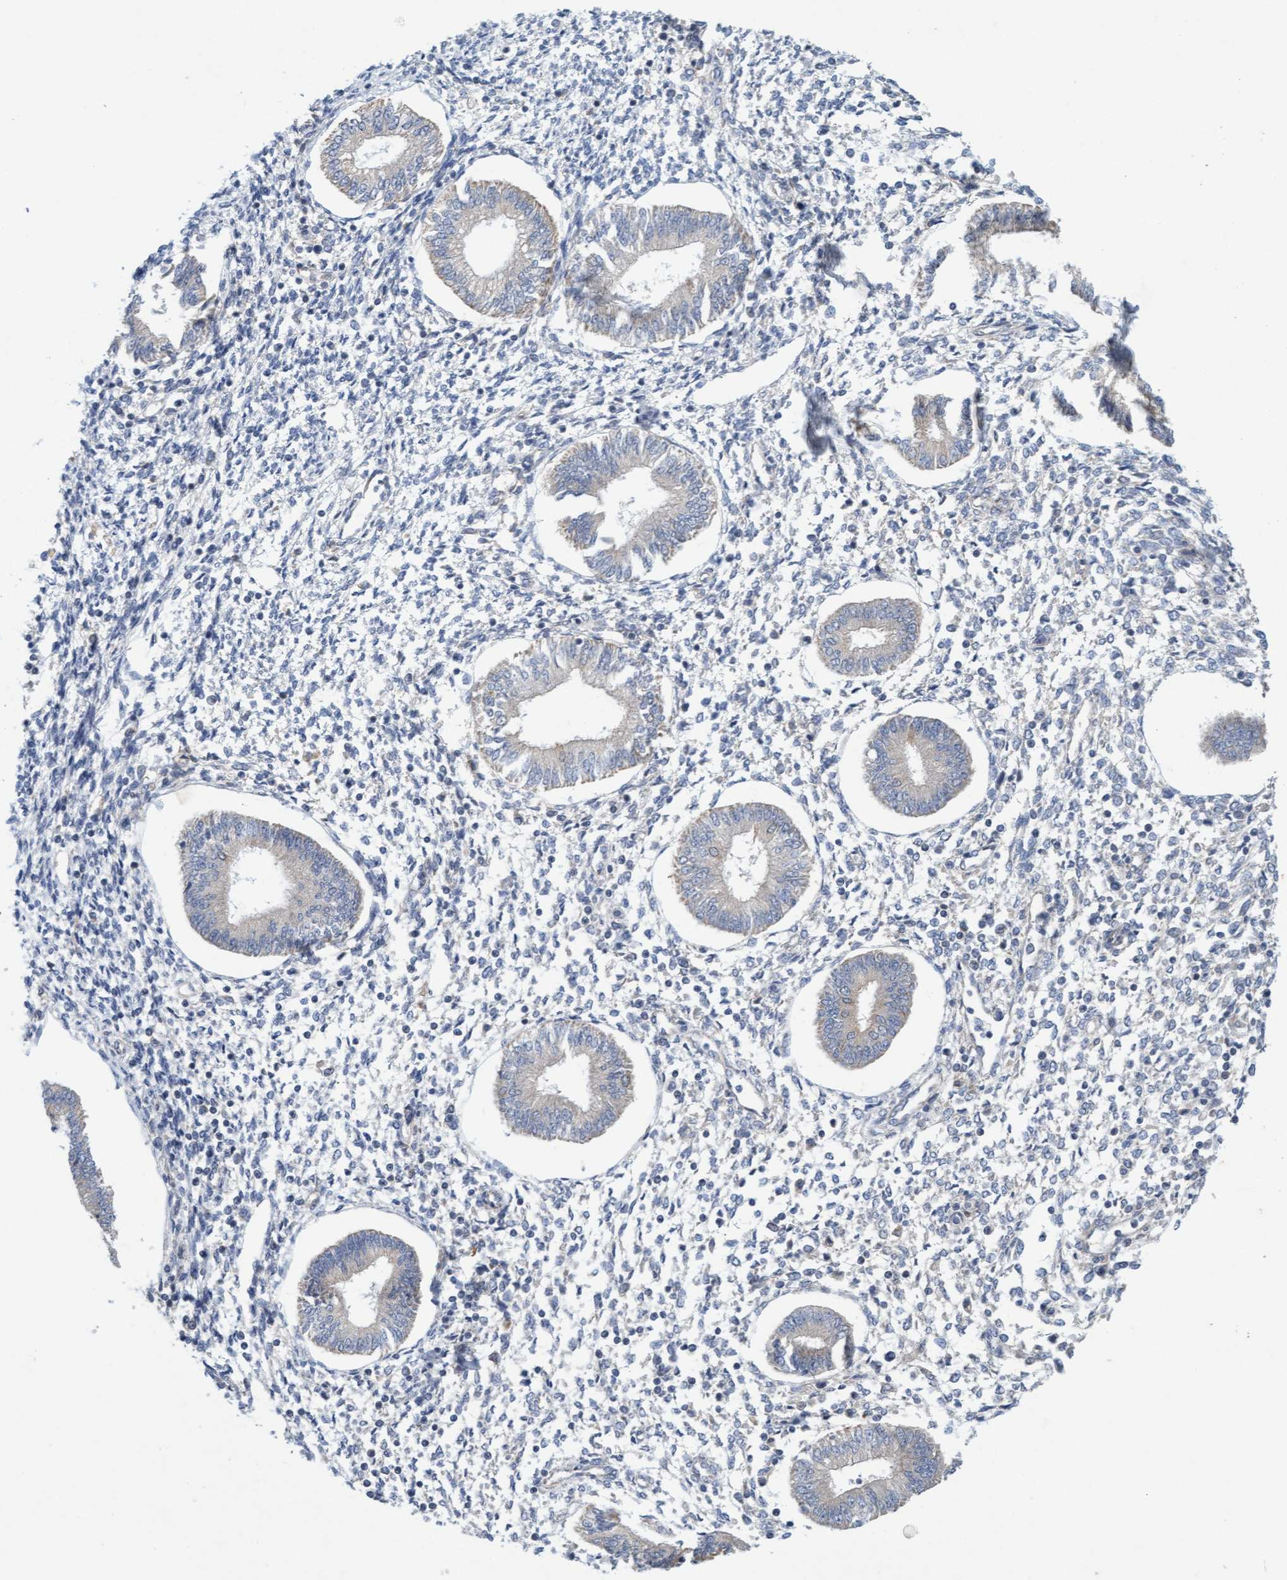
{"staining": {"intensity": "negative", "quantity": "none", "location": "none"}, "tissue": "endometrium", "cell_type": "Cells in endometrial stroma", "image_type": "normal", "snomed": [{"axis": "morphology", "description": "Normal tissue, NOS"}, {"axis": "topography", "description": "Endometrium"}], "caption": "Cells in endometrial stroma show no significant protein staining in unremarkable endometrium. Nuclei are stained in blue.", "gene": "DDHD2", "patient": {"sex": "female", "age": 50}}